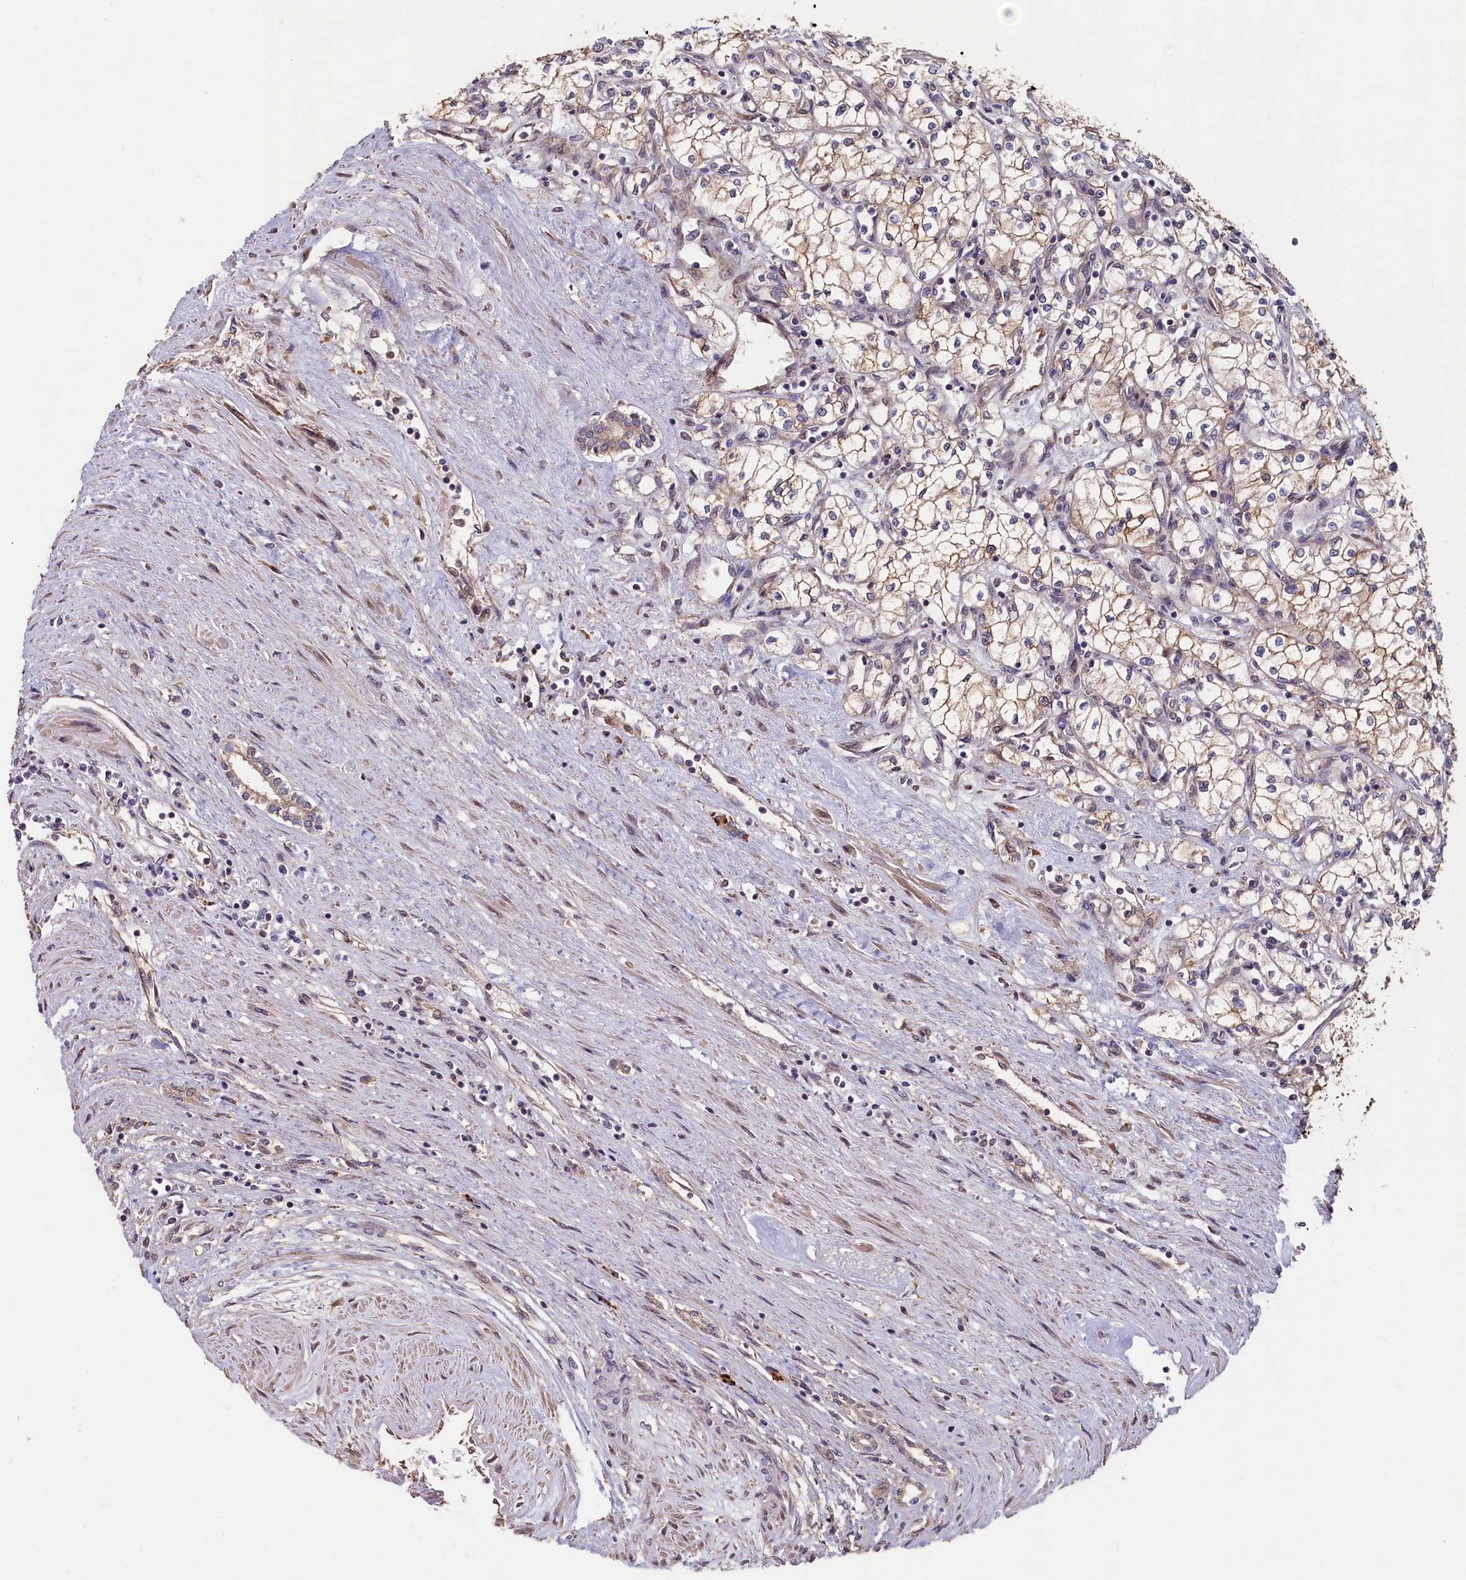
{"staining": {"intensity": "weak", "quantity": ">75%", "location": "cytoplasmic/membranous"}, "tissue": "renal cancer", "cell_type": "Tumor cells", "image_type": "cancer", "snomed": [{"axis": "morphology", "description": "Adenocarcinoma, NOS"}, {"axis": "topography", "description": "Kidney"}], "caption": "A high-resolution histopathology image shows IHC staining of adenocarcinoma (renal), which shows weak cytoplasmic/membranous positivity in approximately >75% of tumor cells.", "gene": "GREB1L", "patient": {"sex": "male", "age": 59}}